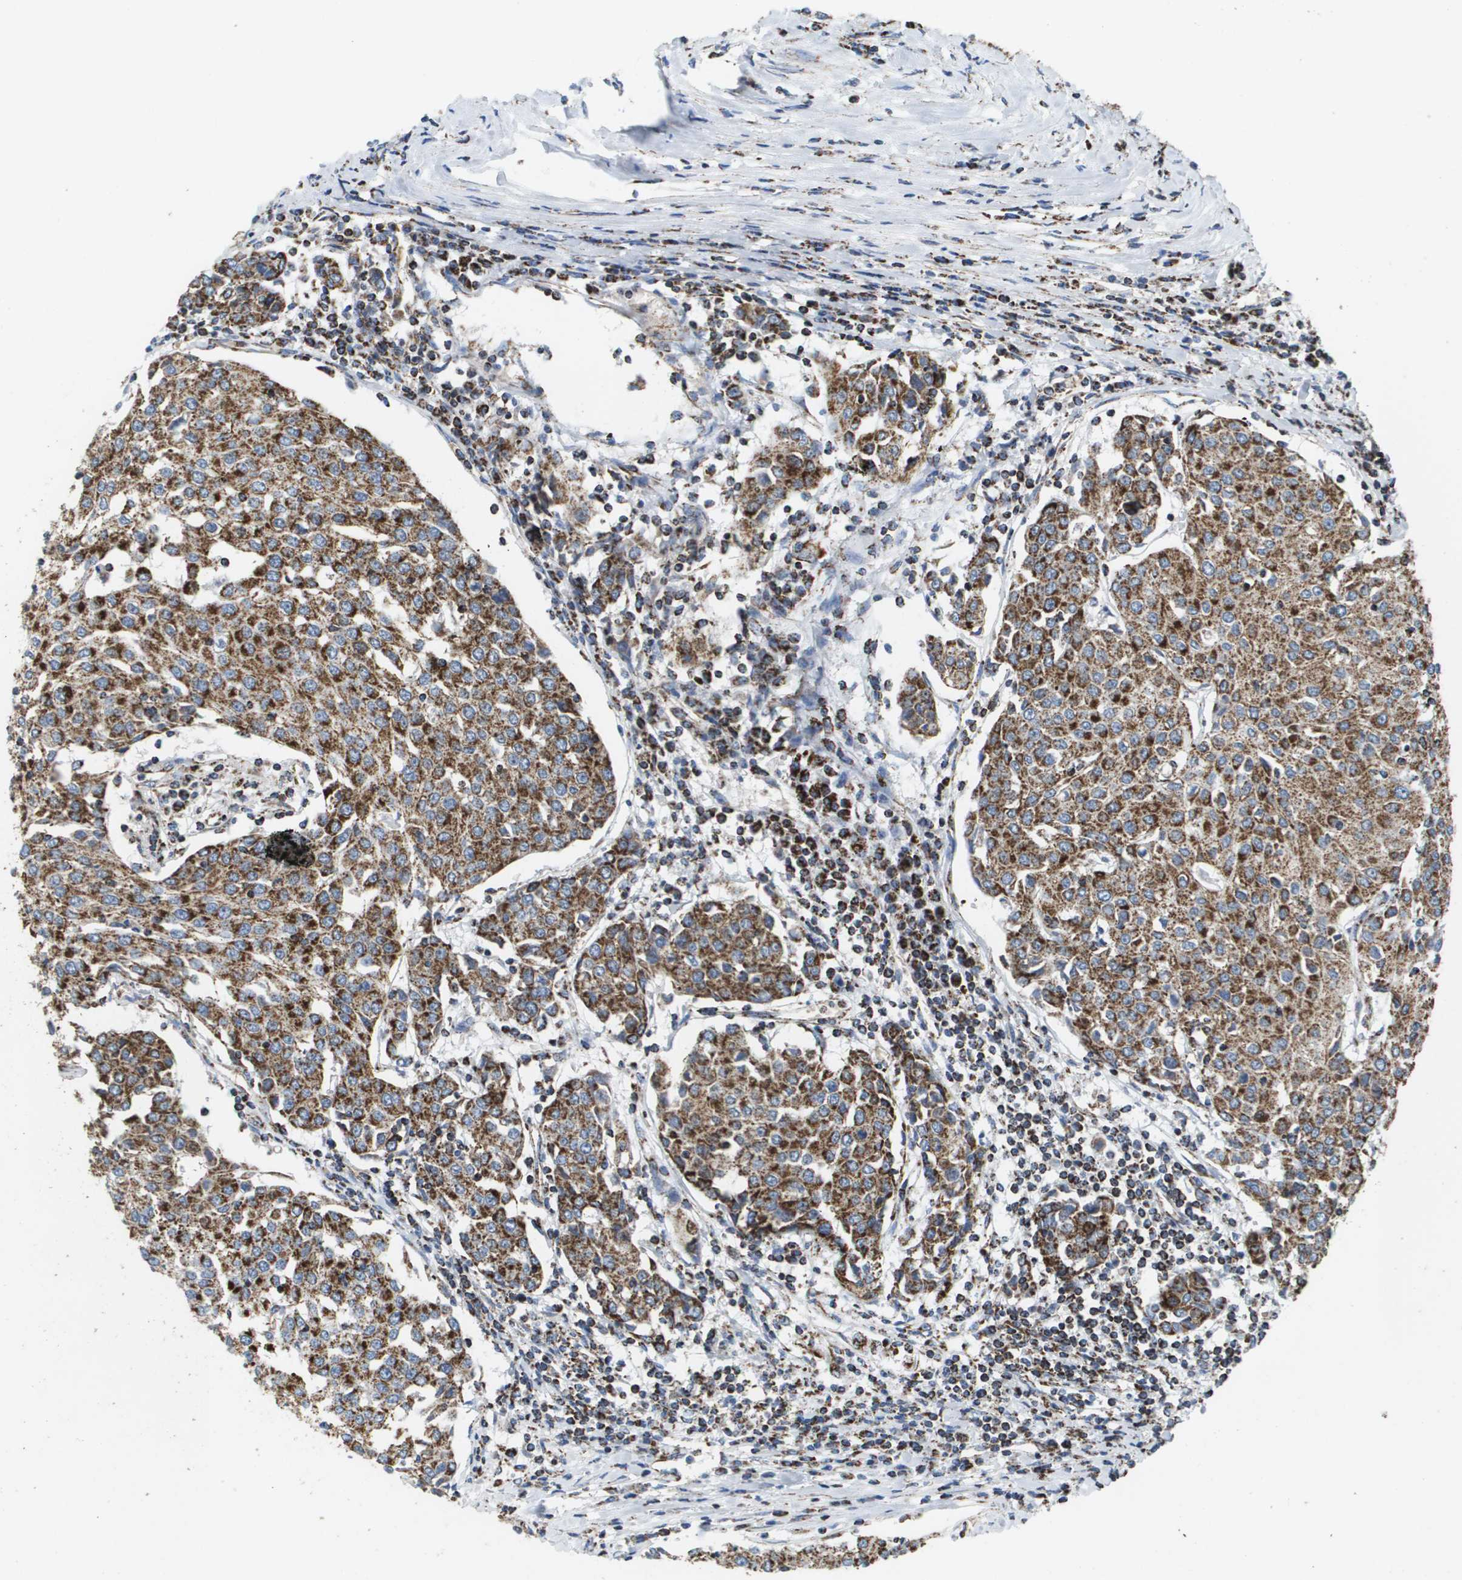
{"staining": {"intensity": "strong", "quantity": ">75%", "location": "cytoplasmic/membranous"}, "tissue": "urothelial cancer", "cell_type": "Tumor cells", "image_type": "cancer", "snomed": [{"axis": "morphology", "description": "Urothelial carcinoma, High grade"}, {"axis": "topography", "description": "Urinary bladder"}], "caption": "An IHC histopathology image of neoplastic tissue is shown. Protein staining in brown shows strong cytoplasmic/membranous positivity in high-grade urothelial carcinoma within tumor cells.", "gene": "ATP5F1B", "patient": {"sex": "female", "age": 85}}